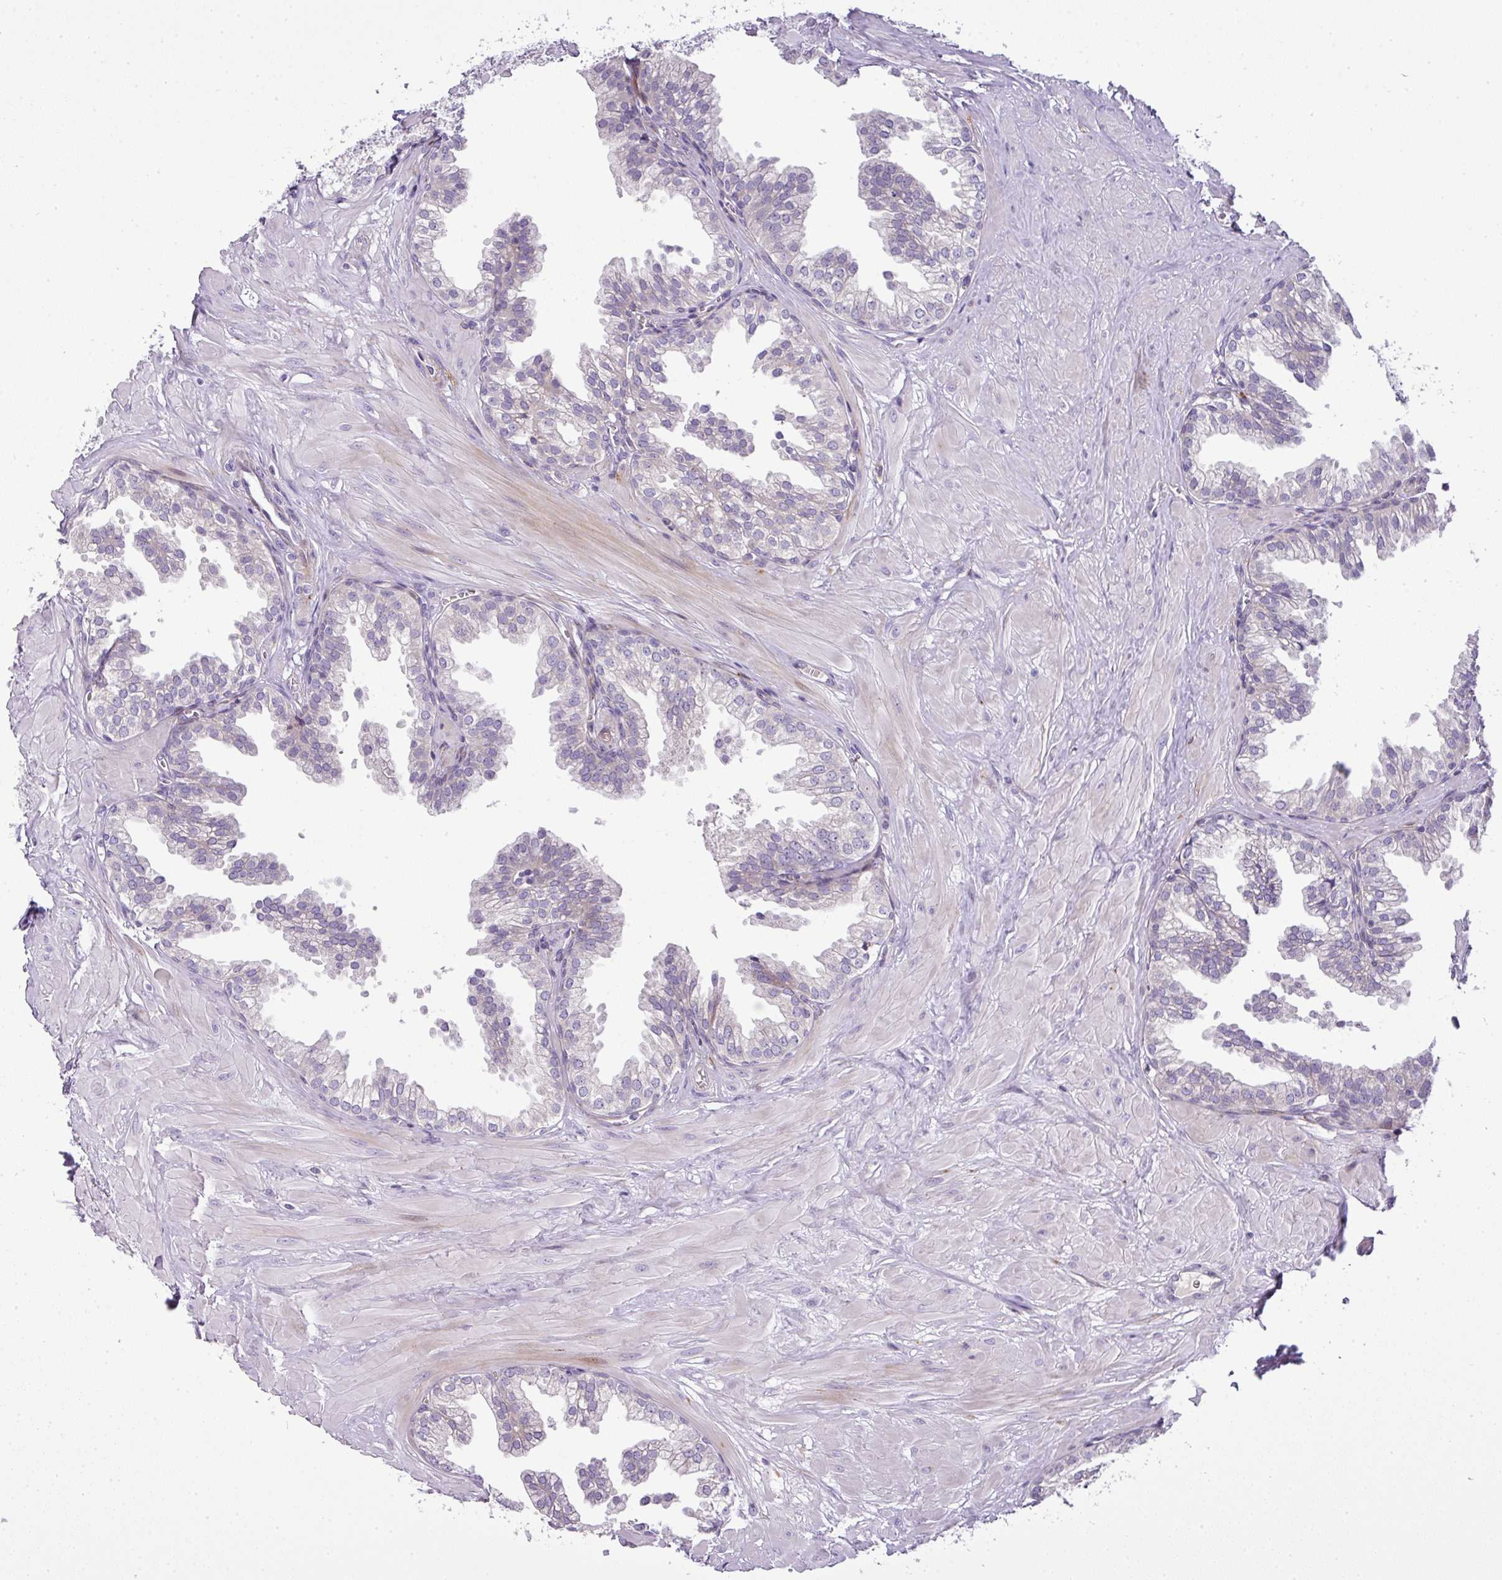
{"staining": {"intensity": "negative", "quantity": "none", "location": "none"}, "tissue": "prostate", "cell_type": "Glandular cells", "image_type": "normal", "snomed": [{"axis": "morphology", "description": "Normal tissue, NOS"}, {"axis": "topography", "description": "Prostate"}, {"axis": "topography", "description": "Peripheral nerve tissue"}], "caption": "Immunohistochemistry of benign prostate demonstrates no expression in glandular cells.", "gene": "ATP6V1F", "patient": {"sex": "male", "age": 55}}